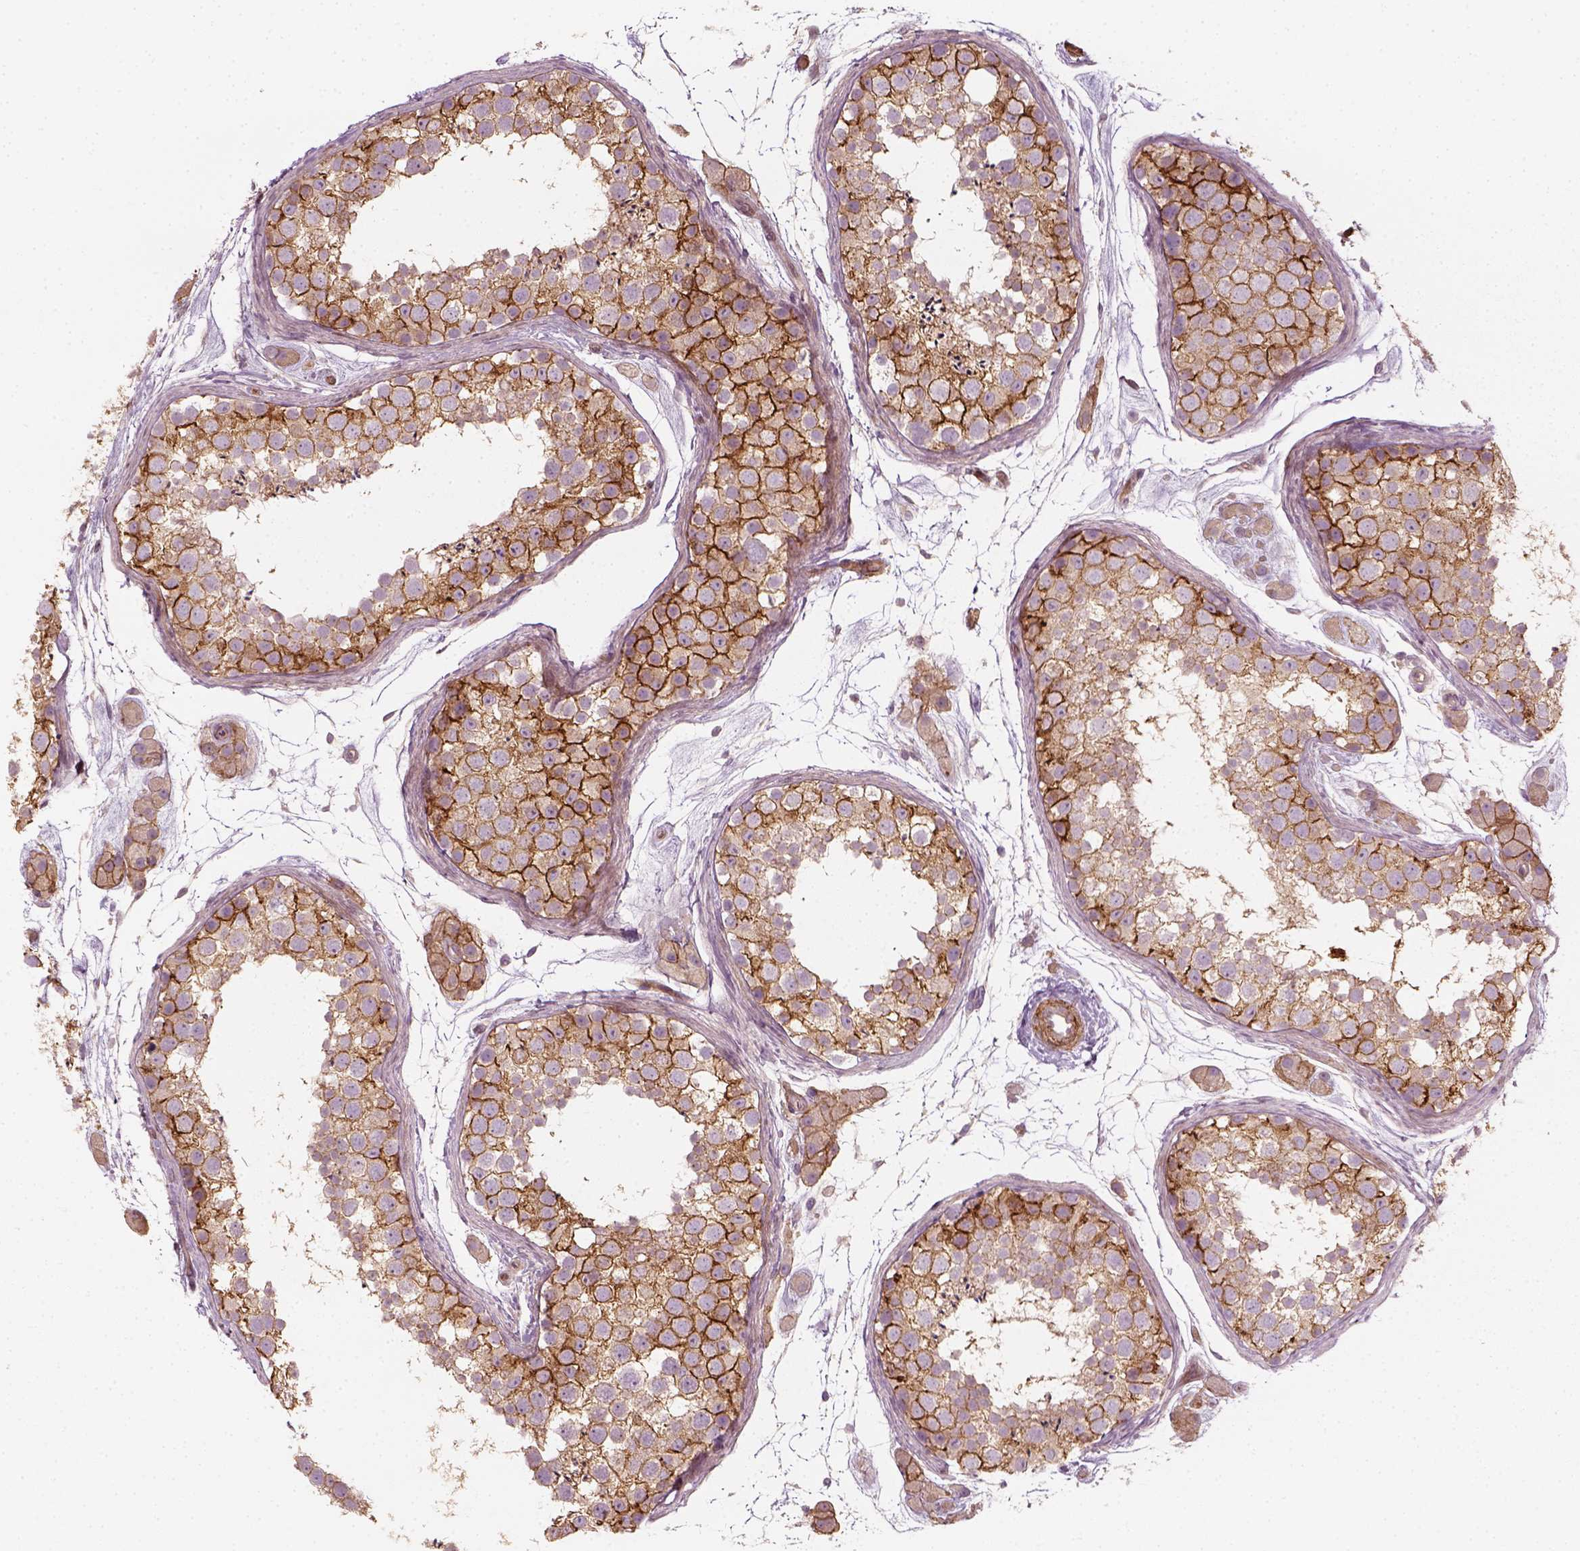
{"staining": {"intensity": "strong", "quantity": "25%-75%", "location": "cytoplasmic/membranous"}, "tissue": "testis", "cell_type": "Cells in seminiferous ducts", "image_type": "normal", "snomed": [{"axis": "morphology", "description": "Normal tissue, NOS"}, {"axis": "topography", "description": "Testis"}], "caption": "Strong cytoplasmic/membranous positivity is appreciated in approximately 25%-75% of cells in seminiferous ducts in normal testis. The staining was performed using DAB (3,3'-diaminobenzidine), with brown indicating positive protein expression. Nuclei are stained blue with hematoxylin.", "gene": "NPTN", "patient": {"sex": "male", "age": 41}}